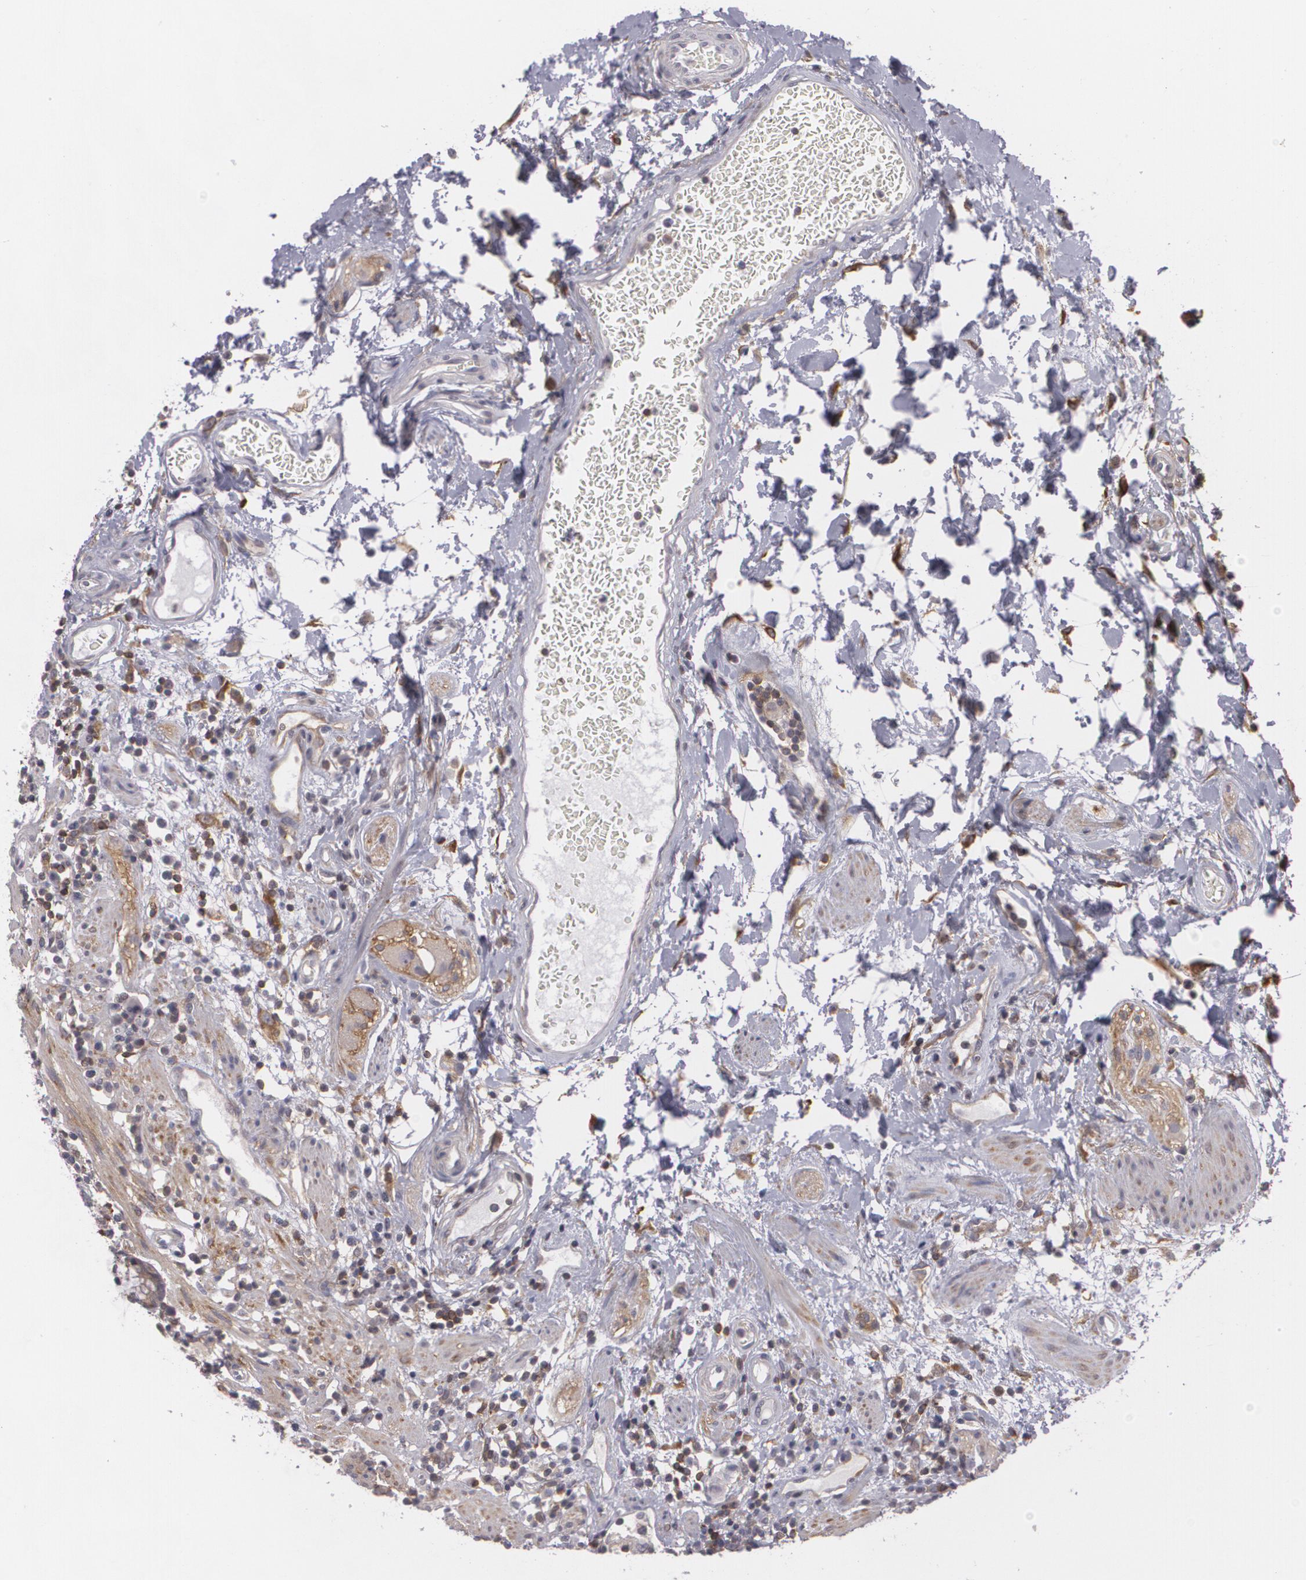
{"staining": {"intensity": "moderate", "quantity": ">75%", "location": "cytoplasmic/membranous"}, "tissue": "rectum", "cell_type": "Glandular cells", "image_type": "normal", "snomed": [{"axis": "morphology", "description": "Normal tissue, NOS"}, {"axis": "topography", "description": "Rectum"}], "caption": "Protein staining exhibits moderate cytoplasmic/membranous positivity in about >75% of glandular cells in normal rectum. The protein is shown in brown color, while the nuclei are stained blue.", "gene": "BIN1", "patient": {"sex": "female", "age": 66}}